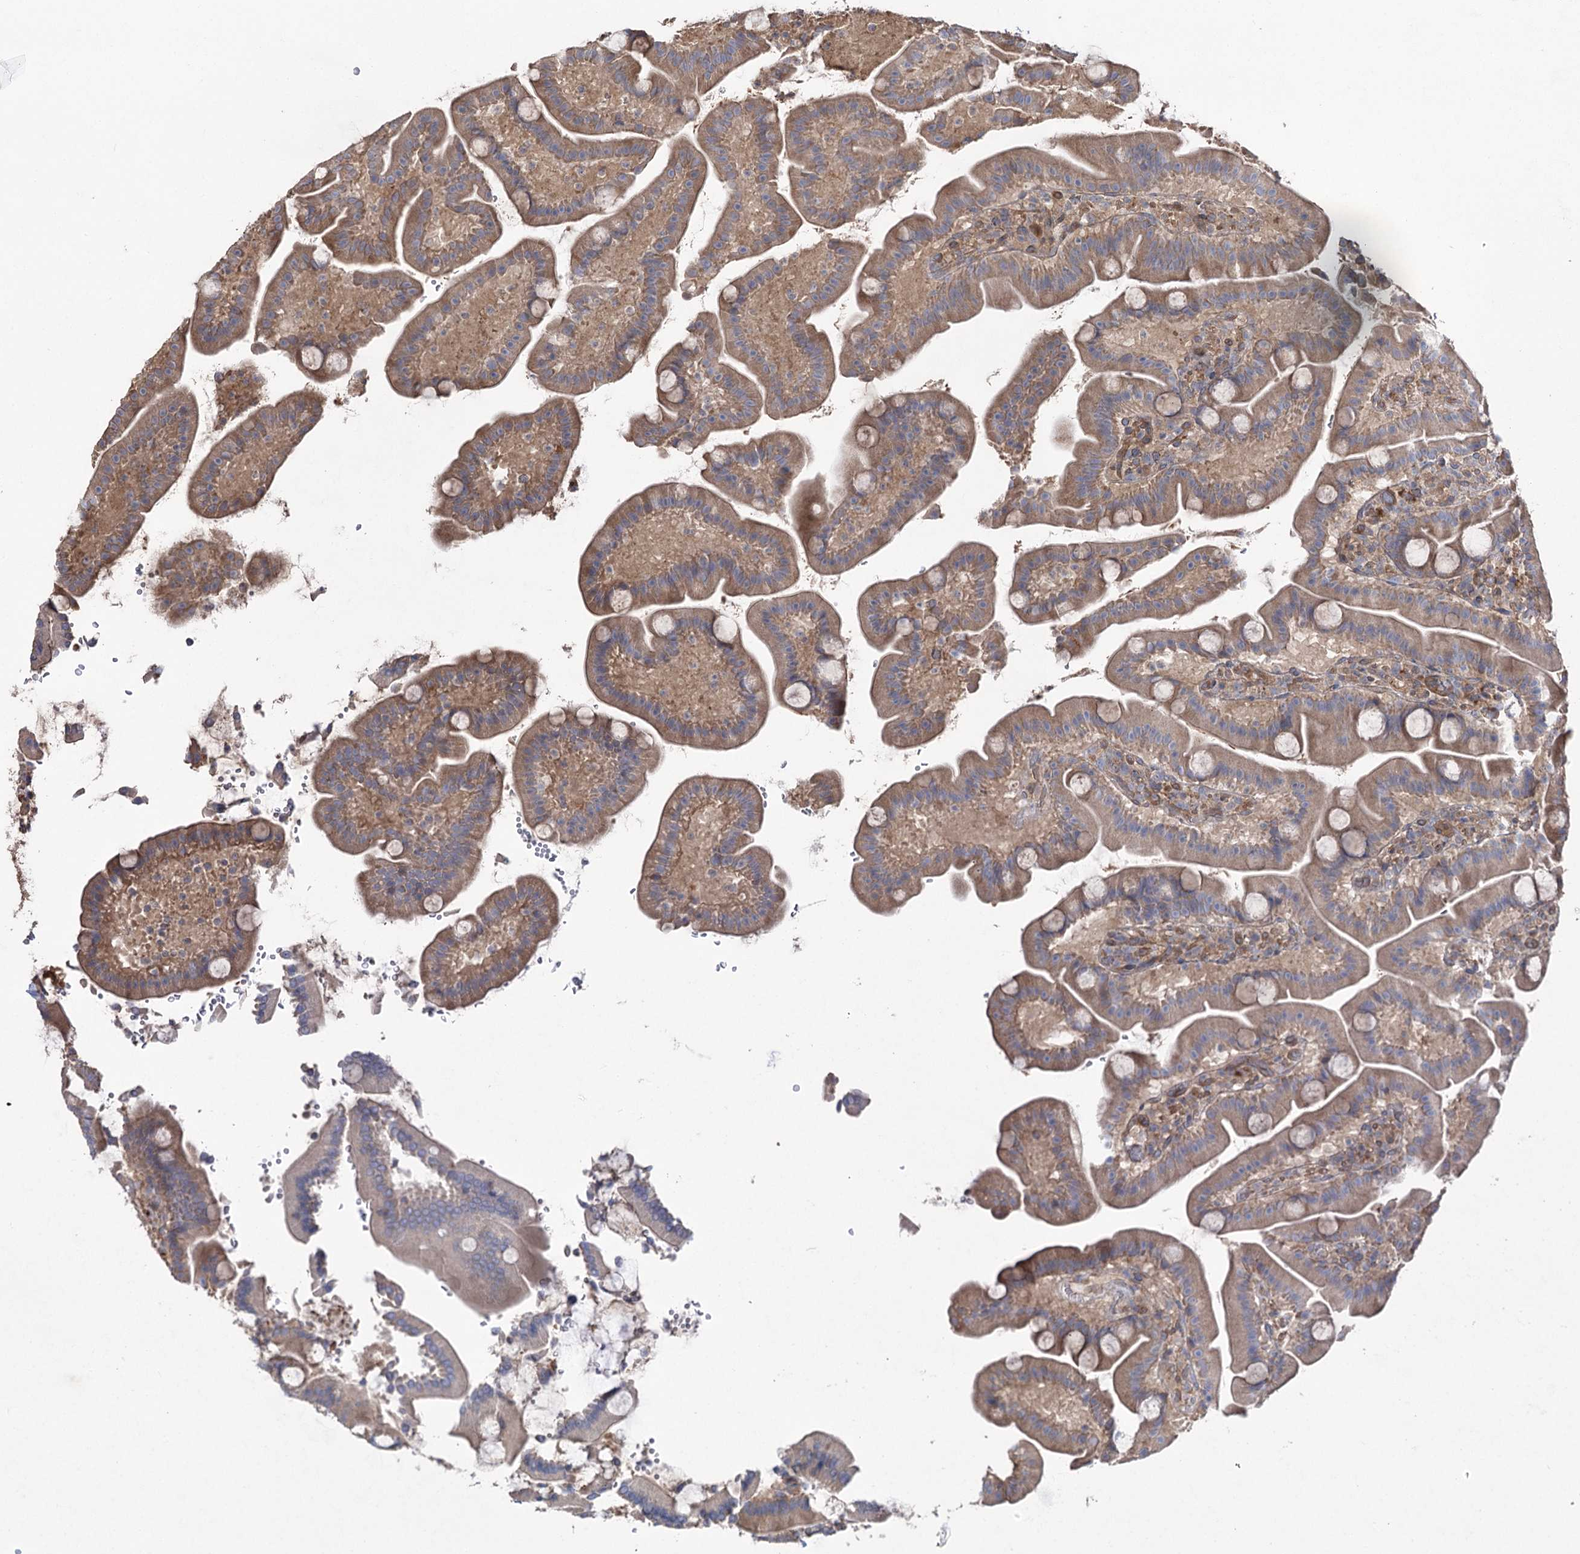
{"staining": {"intensity": "moderate", "quantity": ">75%", "location": "cytoplasmic/membranous"}, "tissue": "duodenum", "cell_type": "Glandular cells", "image_type": "normal", "snomed": [{"axis": "morphology", "description": "Normal tissue, NOS"}, {"axis": "topography", "description": "Duodenum"}], "caption": "Benign duodenum displays moderate cytoplasmic/membranous staining in approximately >75% of glandular cells (Stains: DAB (3,3'-diaminobenzidine) in brown, nuclei in blue, Microscopy: brightfield microscopy at high magnification)..", "gene": "LARS2", "patient": {"sex": "male", "age": 55}}